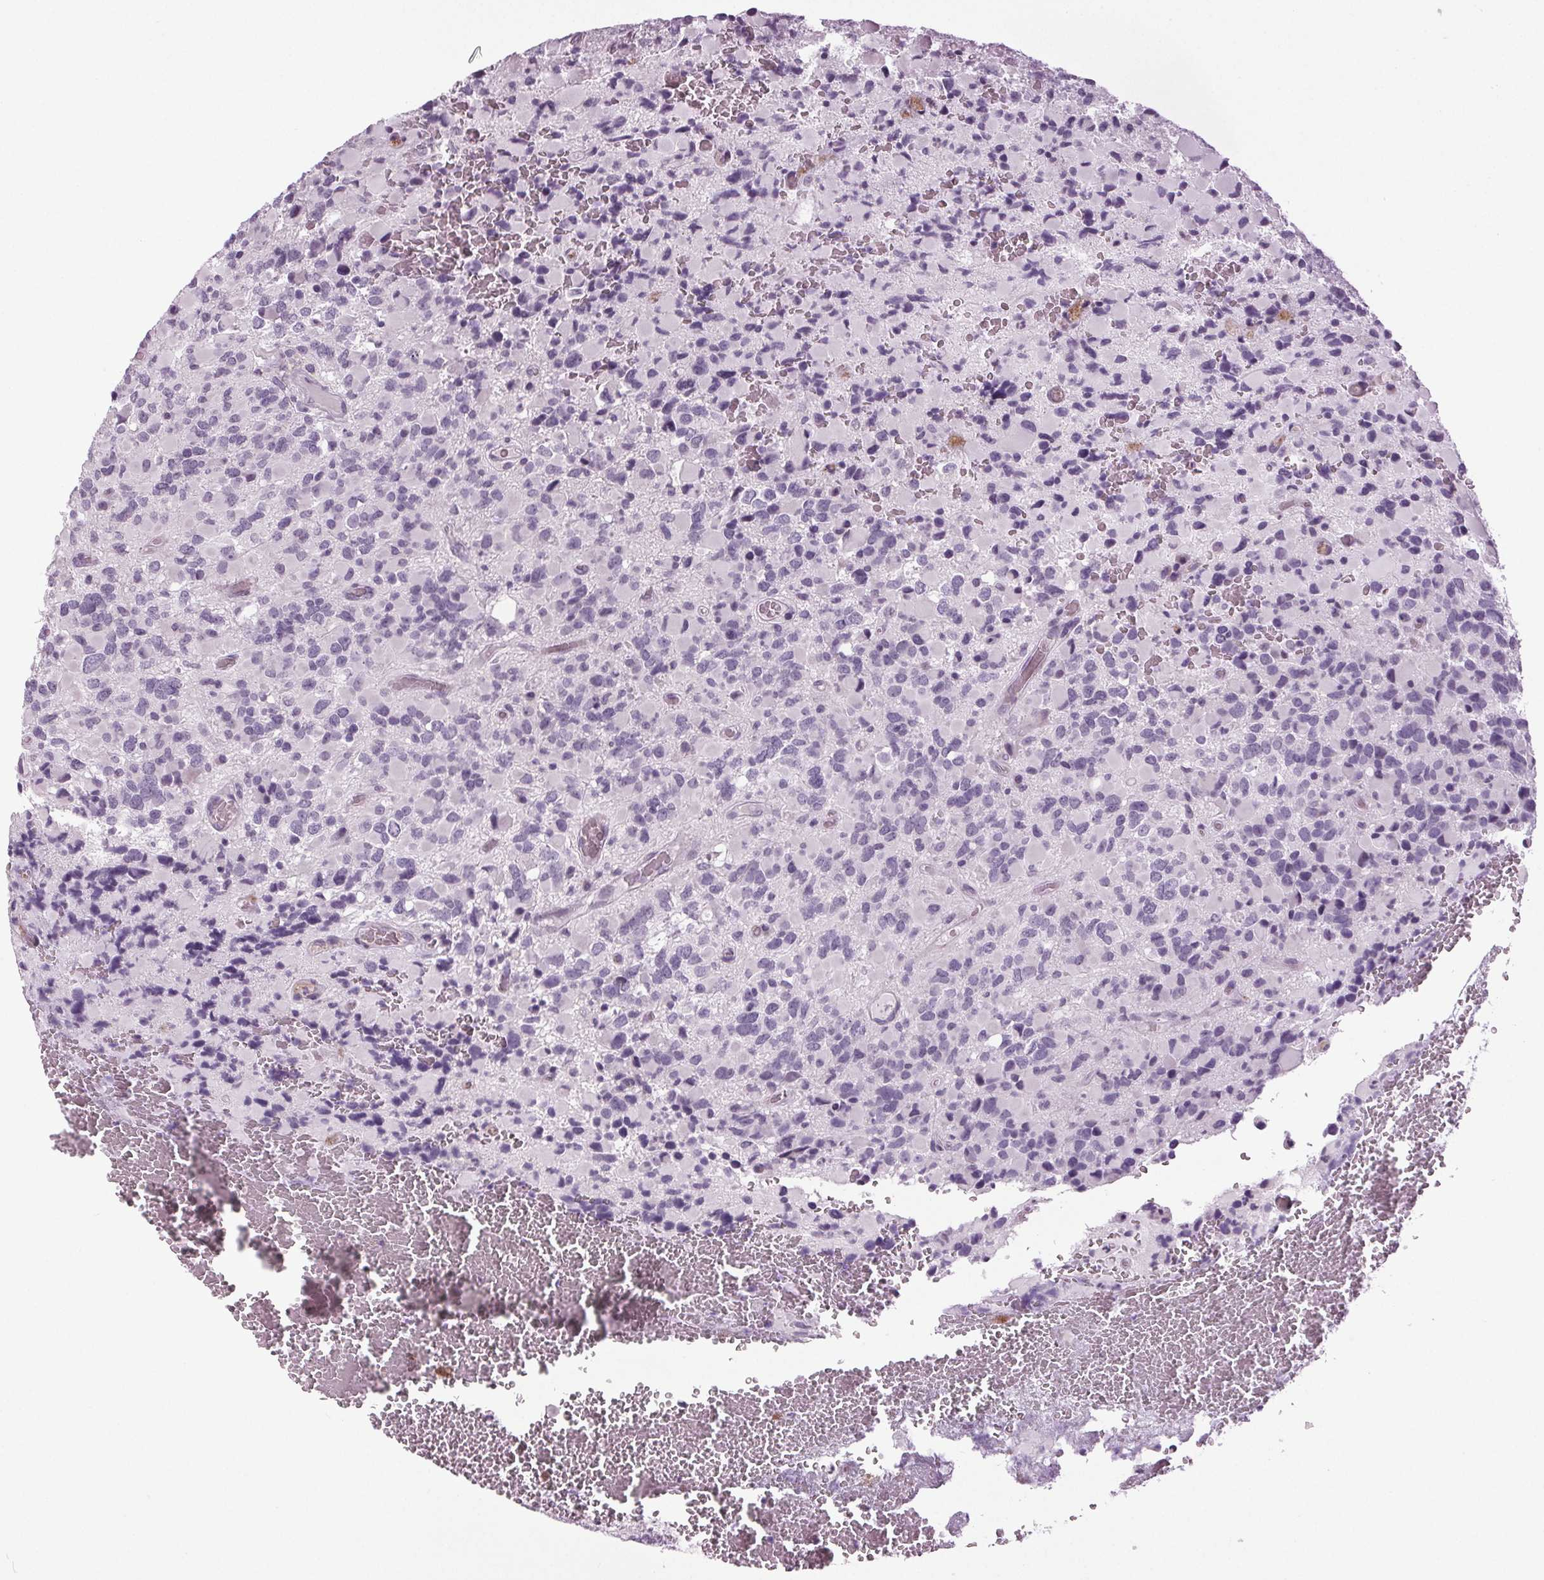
{"staining": {"intensity": "negative", "quantity": "none", "location": "none"}, "tissue": "glioma", "cell_type": "Tumor cells", "image_type": "cancer", "snomed": [{"axis": "morphology", "description": "Glioma, malignant, High grade"}, {"axis": "topography", "description": "Brain"}], "caption": "Immunohistochemistry micrograph of neoplastic tissue: malignant high-grade glioma stained with DAB (3,3'-diaminobenzidine) reveals no significant protein staining in tumor cells. (DAB (3,3'-diaminobenzidine) immunohistochemistry (IHC) with hematoxylin counter stain).", "gene": "DNAH12", "patient": {"sex": "female", "age": 40}}